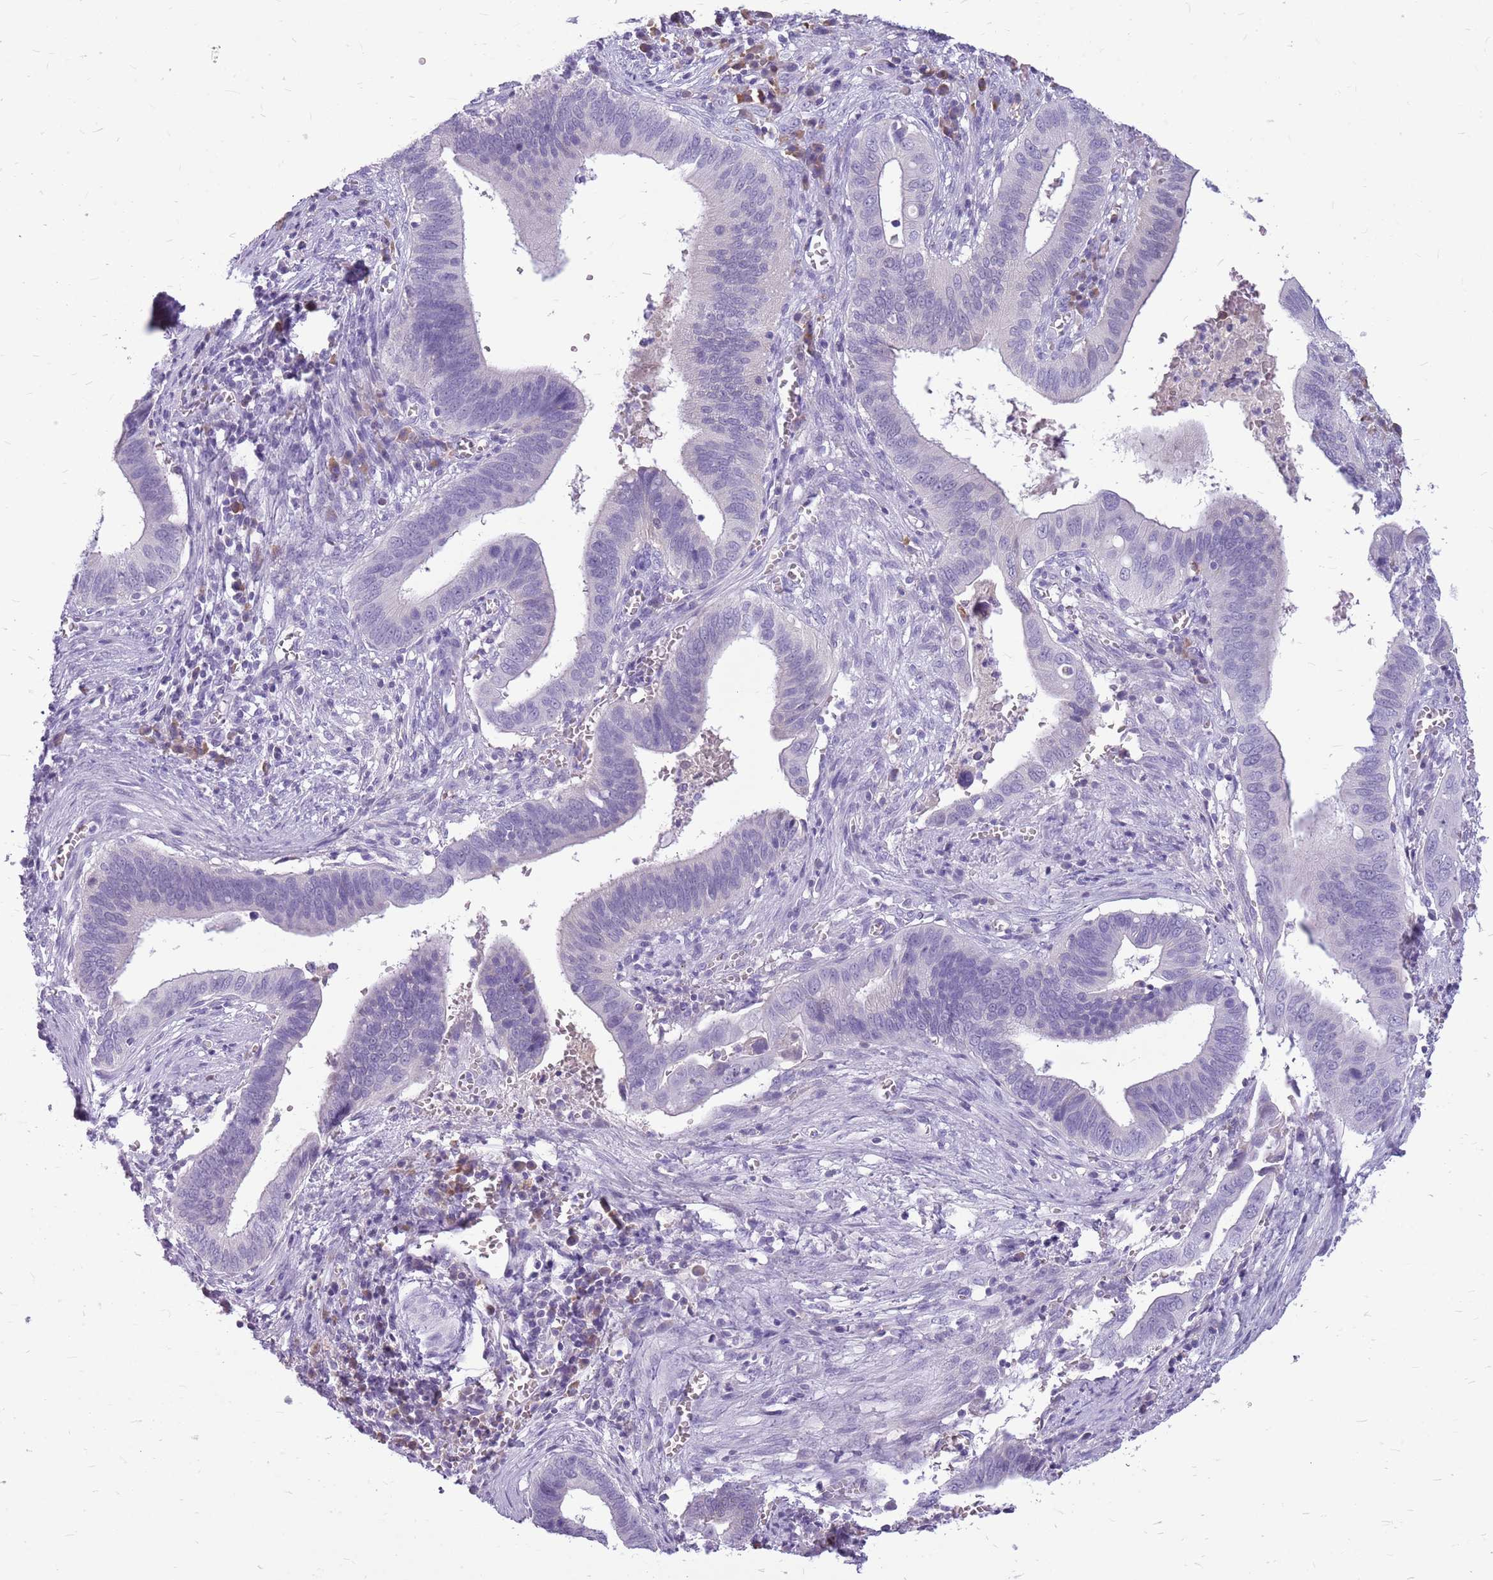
{"staining": {"intensity": "negative", "quantity": "none", "location": "none"}, "tissue": "cervical cancer", "cell_type": "Tumor cells", "image_type": "cancer", "snomed": [{"axis": "morphology", "description": "Adenocarcinoma, NOS"}, {"axis": "topography", "description": "Cervix"}], "caption": "This micrograph is of adenocarcinoma (cervical) stained with immunohistochemistry (IHC) to label a protein in brown with the nuclei are counter-stained blue. There is no staining in tumor cells.", "gene": "ZNF425", "patient": {"sex": "female", "age": 42}}